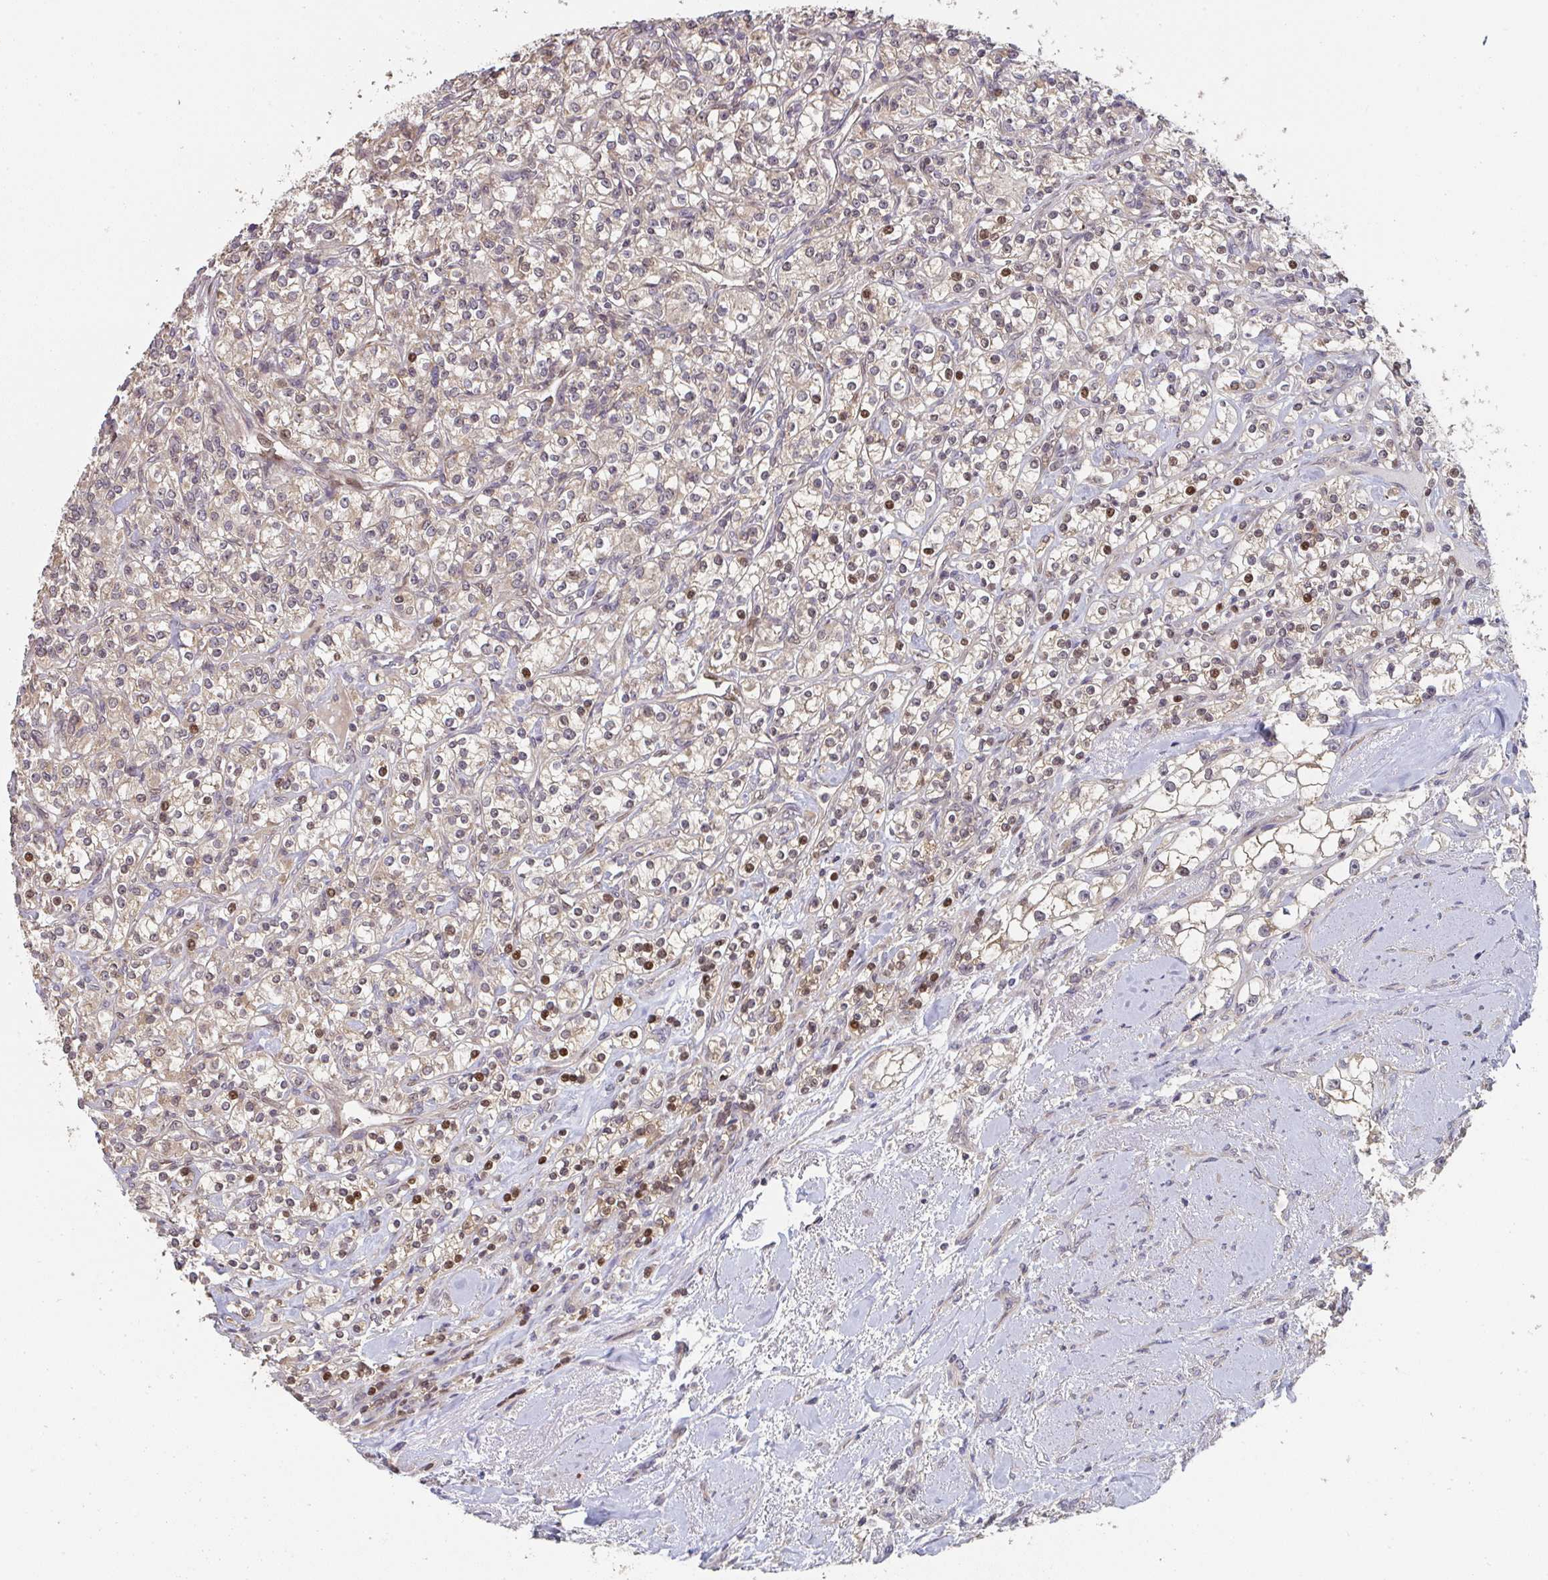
{"staining": {"intensity": "moderate", "quantity": "<25%", "location": "nuclear"}, "tissue": "renal cancer", "cell_type": "Tumor cells", "image_type": "cancer", "snomed": [{"axis": "morphology", "description": "Adenocarcinoma, NOS"}, {"axis": "topography", "description": "Kidney"}], "caption": "An image of adenocarcinoma (renal) stained for a protein exhibits moderate nuclear brown staining in tumor cells.", "gene": "RANGRF", "patient": {"sex": "male", "age": 77}}